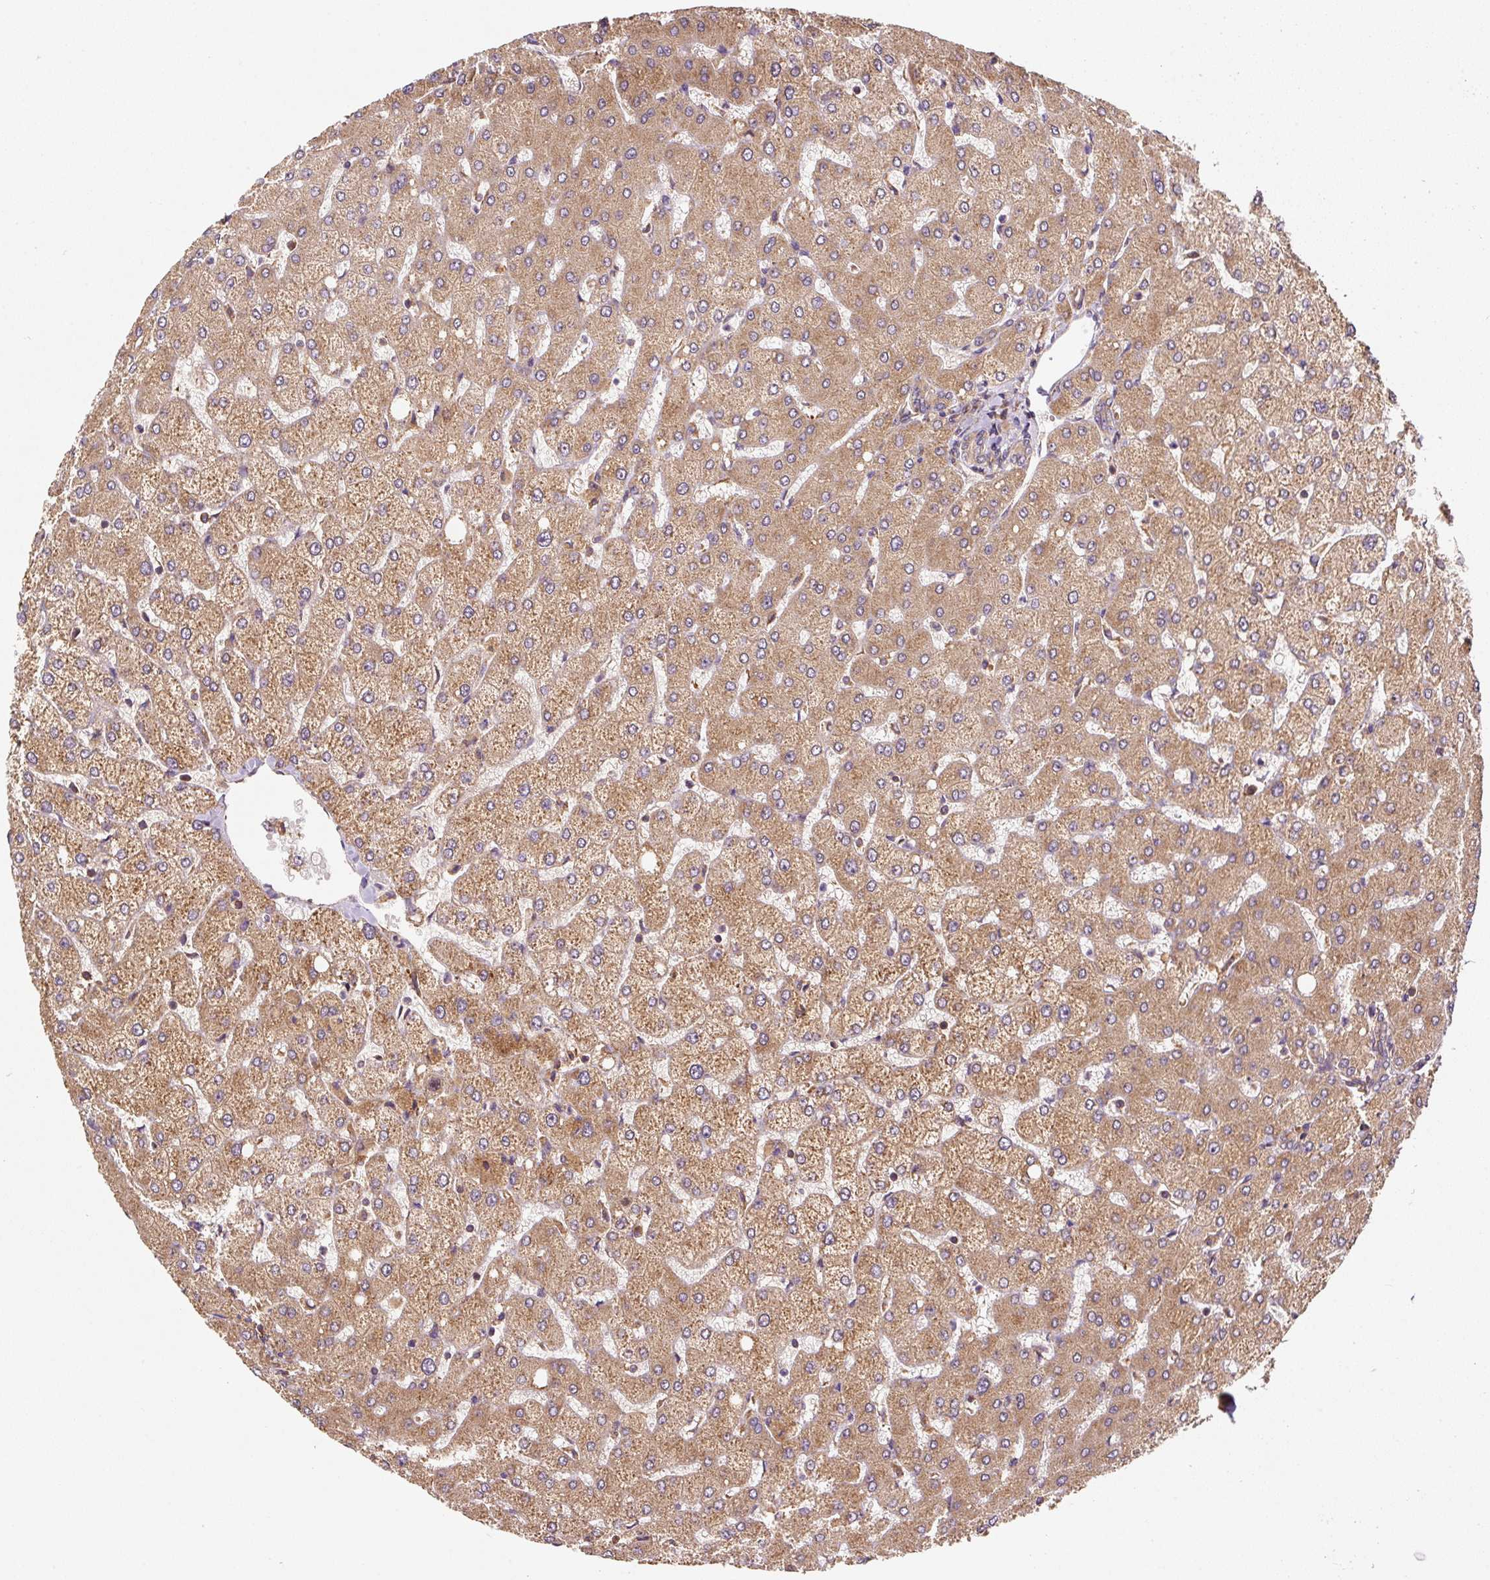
{"staining": {"intensity": "weak", "quantity": ">75%", "location": "cytoplasmic/membranous"}, "tissue": "liver", "cell_type": "Cholangiocytes", "image_type": "normal", "snomed": [{"axis": "morphology", "description": "Normal tissue, NOS"}, {"axis": "topography", "description": "Liver"}], "caption": "Liver stained with immunohistochemistry displays weak cytoplasmic/membranous expression in approximately >75% of cholangiocytes.", "gene": "EIF2S2", "patient": {"sex": "female", "age": 54}}